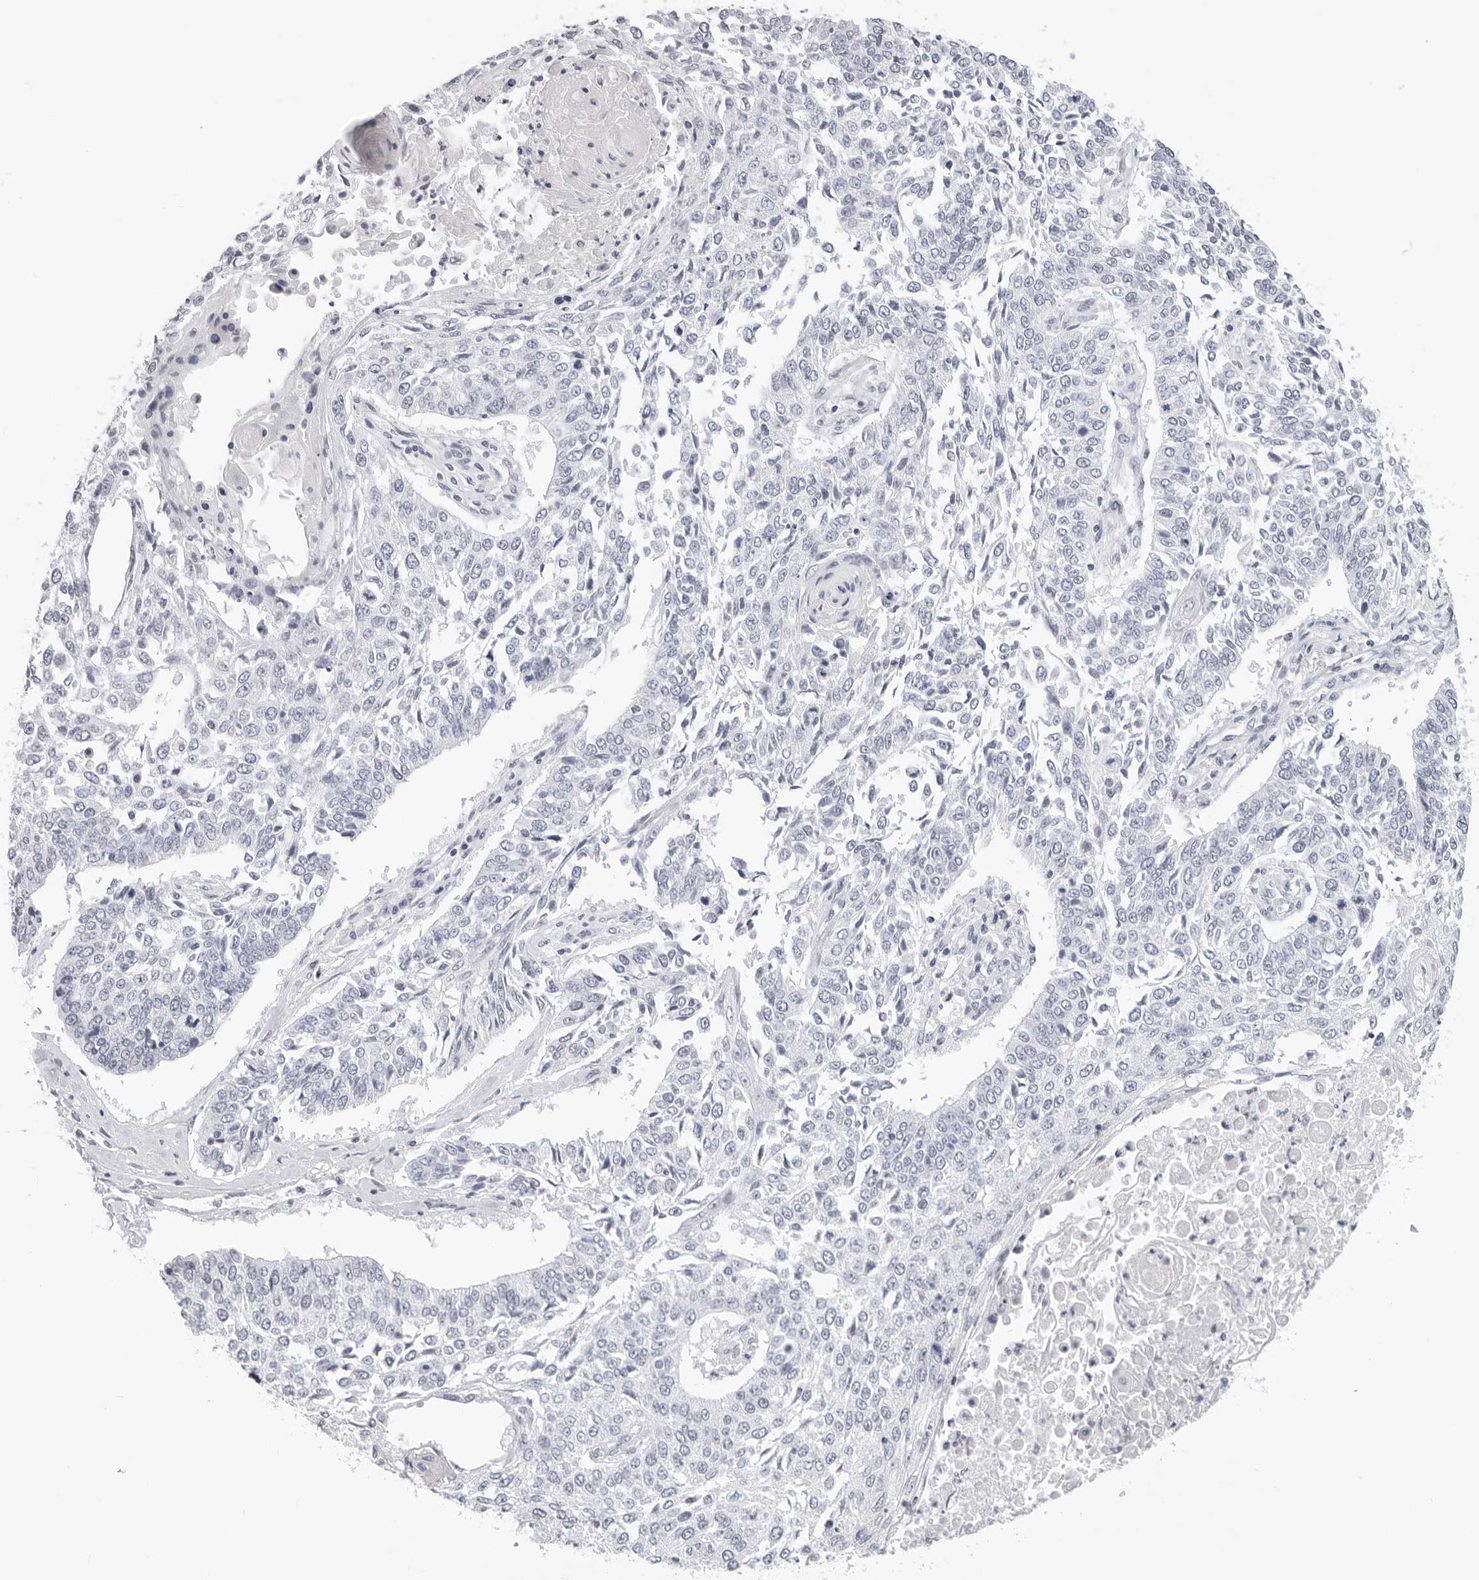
{"staining": {"intensity": "negative", "quantity": "none", "location": "none"}, "tissue": "lung cancer", "cell_type": "Tumor cells", "image_type": "cancer", "snomed": [{"axis": "morphology", "description": "Normal tissue, NOS"}, {"axis": "morphology", "description": "Squamous cell carcinoma, NOS"}, {"axis": "topography", "description": "Cartilage tissue"}, {"axis": "topography", "description": "Bronchus"}, {"axis": "topography", "description": "Lung"}, {"axis": "topography", "description": "Peripheral nerve tissue"}], "caption": "High magnification brightfield microscopy of lung squamous cell carcinoma stained with DAB (brown) and counterstained with hematoxylin (blue): tumor cells show no significant positivity. (DAB (3,3'-diaminobenzidine) immunohistochemistry with hematoxylin counter stain).", "gene": "AGMAT", "patient": {"sex": "female", "age": 49}}